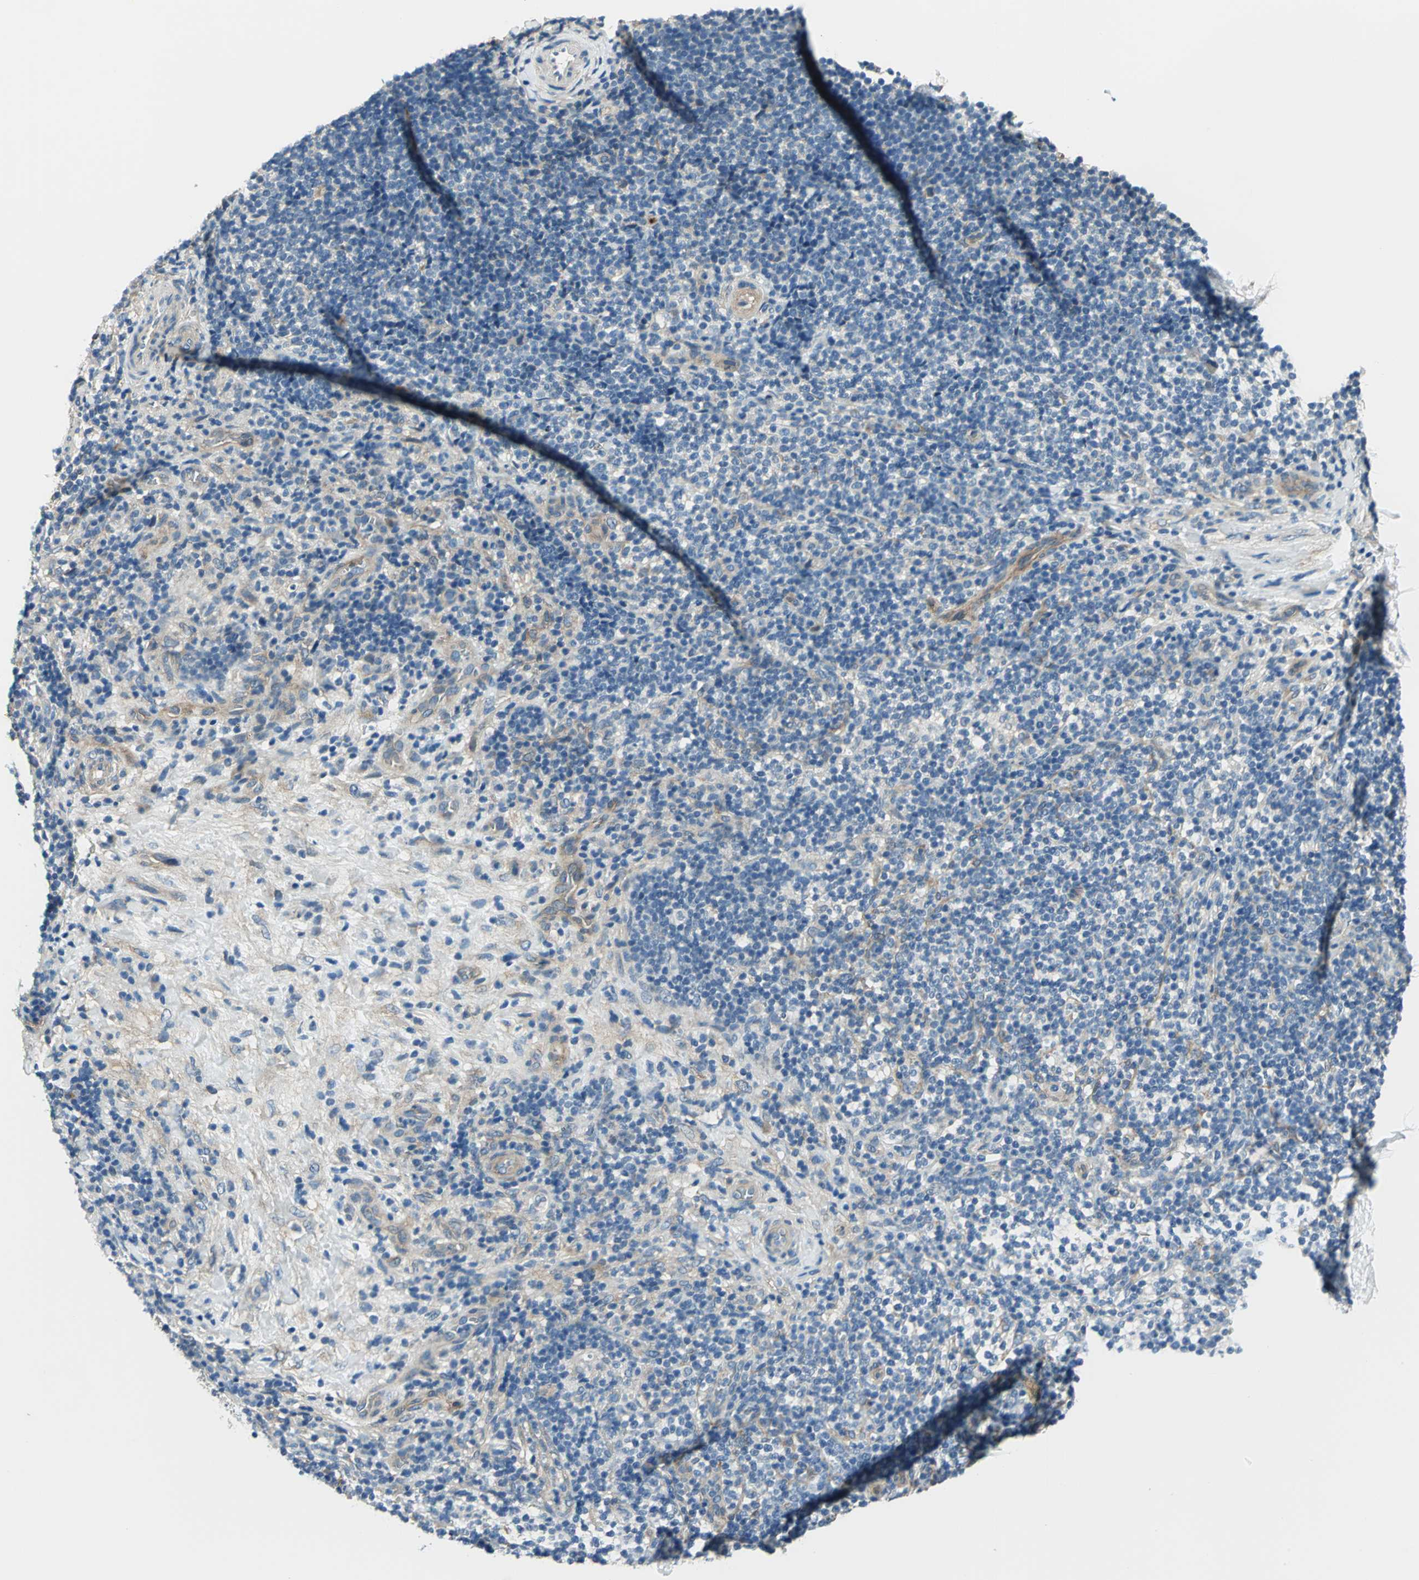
{"staining": {"intensity": "negative", "quantity": "none", "location": "none"}, "tissue": "lymphoma", "cell_type": "Tumor cells", "image_type": "cancer", "snomed": [{"axis": "morphology", "description": "Malignant lymphoma, non-Hodgkin's type, Low grade"}, {"axis": "topography", "description": "Lymph node"}], "caption": "There is no significant expression in tumor cells of malignant lymphoma, non-Hodgkin's type (low-grade).", "gene": "CDC42EP1", "patient": {"sex": "female", "age": 76}}